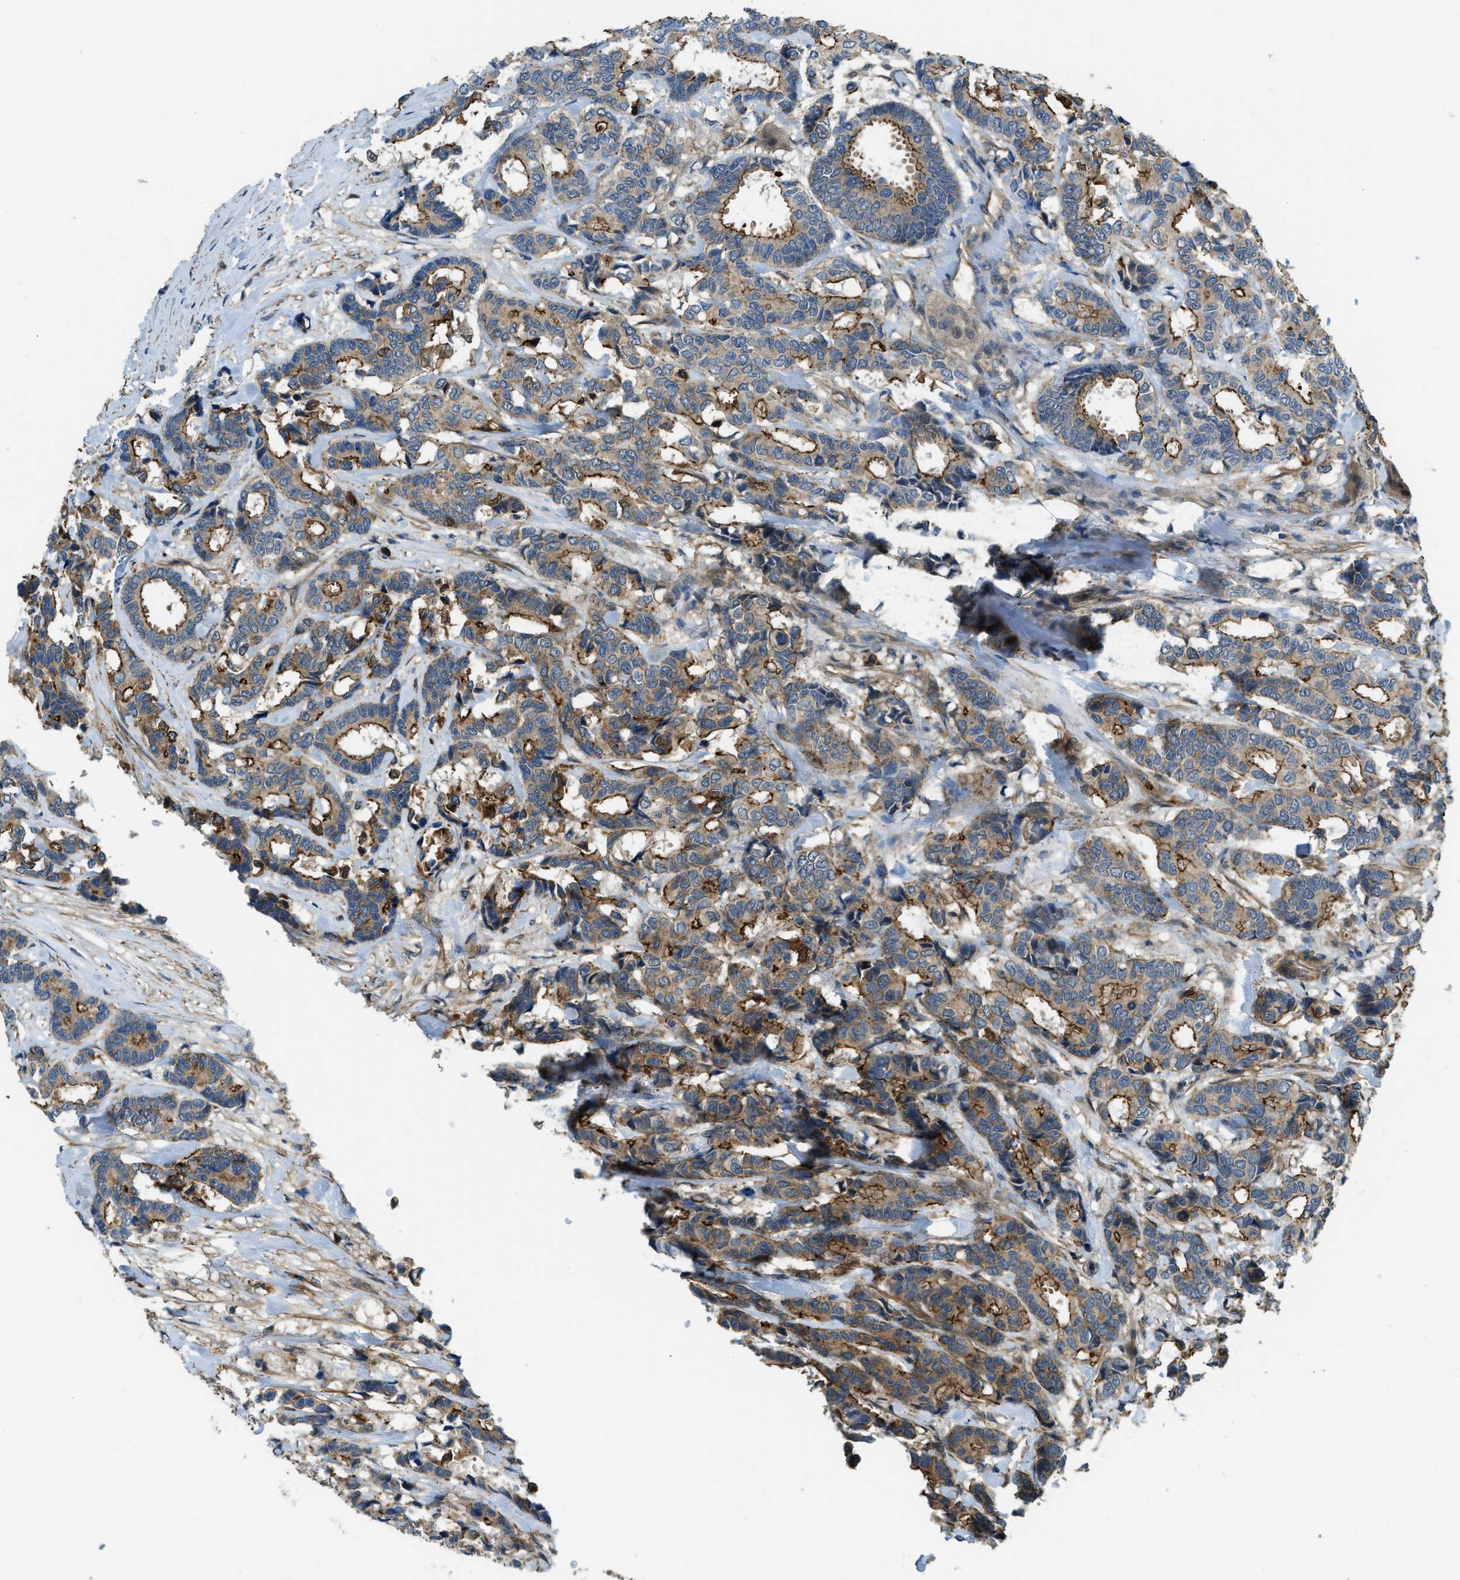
{"staining": {"intensity": "moderate", "quantity": ">75%", "location": "cytoplasmic/membranous"}, "tissue": "breast cancer", "cell_type": "Tumor cells", "image_type": "cancer", "snomed": [{"axis": "morphology", "description": "Duct carcinoma"}, {"axis": "topography", "description": "Breast"}], "caption": "A photomicrograph of breast cancer stained for a protein exhibits moderate cytoplasmic/membranous brown staining in tumor cells. Nuclei are stained in blue.", "gene": "CGN", "patient": {"sex": "female", "age": 87}}